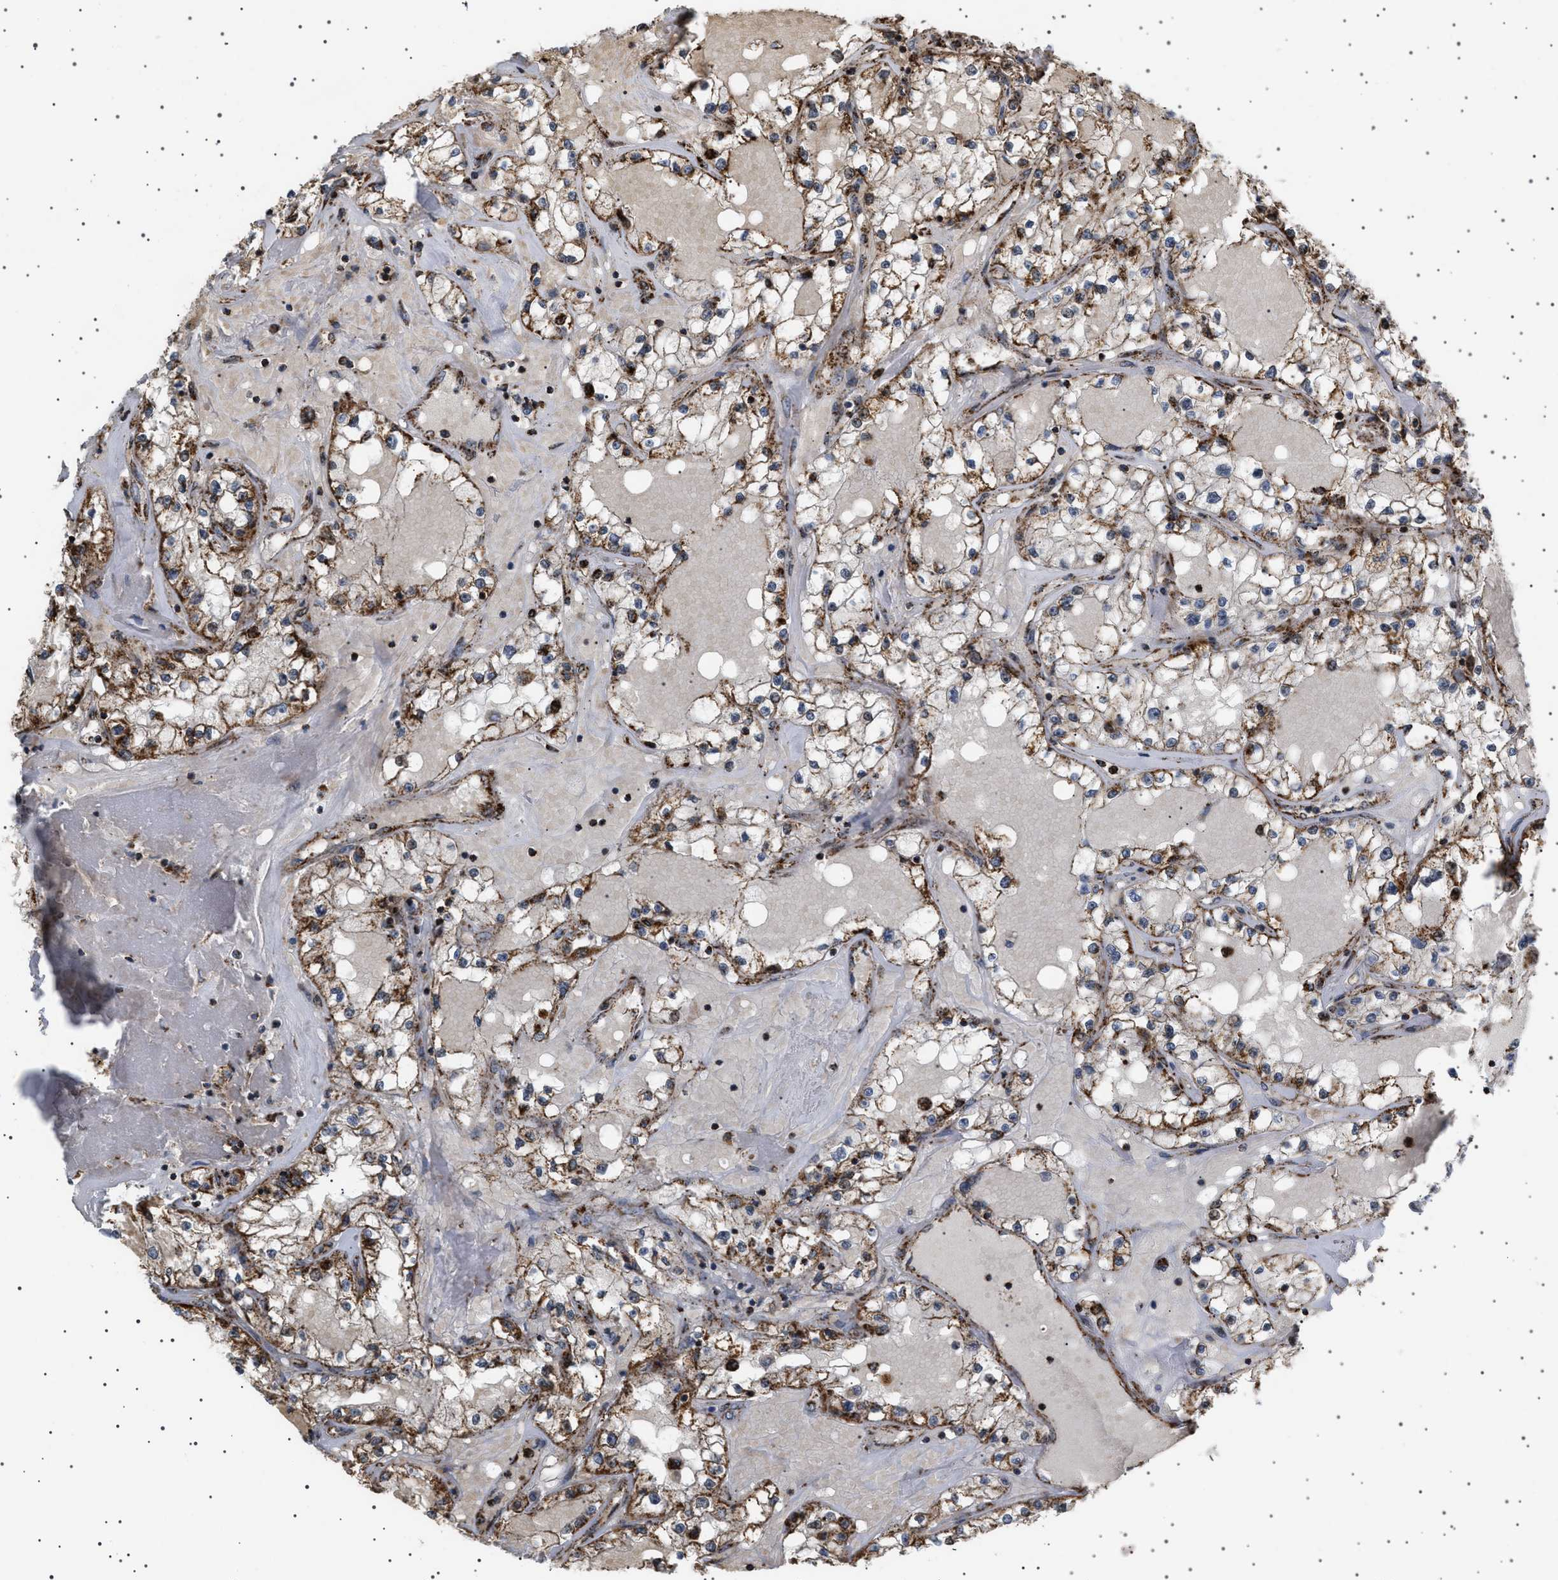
{"staining": {"intensity": "moderate", "quantity": ">75%", "location": "cytoplasmic/membranous"}, "tissue": "renal cancer", "cell_type": "Tumor cells", "image_type": "cancer", "snomed": [{"axis": "morphology", "description": "Adenocarcinoma, NOS"}, {"axis": "topography", "description": "Kidney"}], "caption": "This image reveals renal adenocarcinoma stained with immunohistochemistry (IHC) to label a protein in brown. The cytoplasmic/membranous of tumor cells show moderate positivity for the protein. Nuclei are counter-stained blue.", "gene": "MELK", "patient": {"sex": "male", "age": 56}}